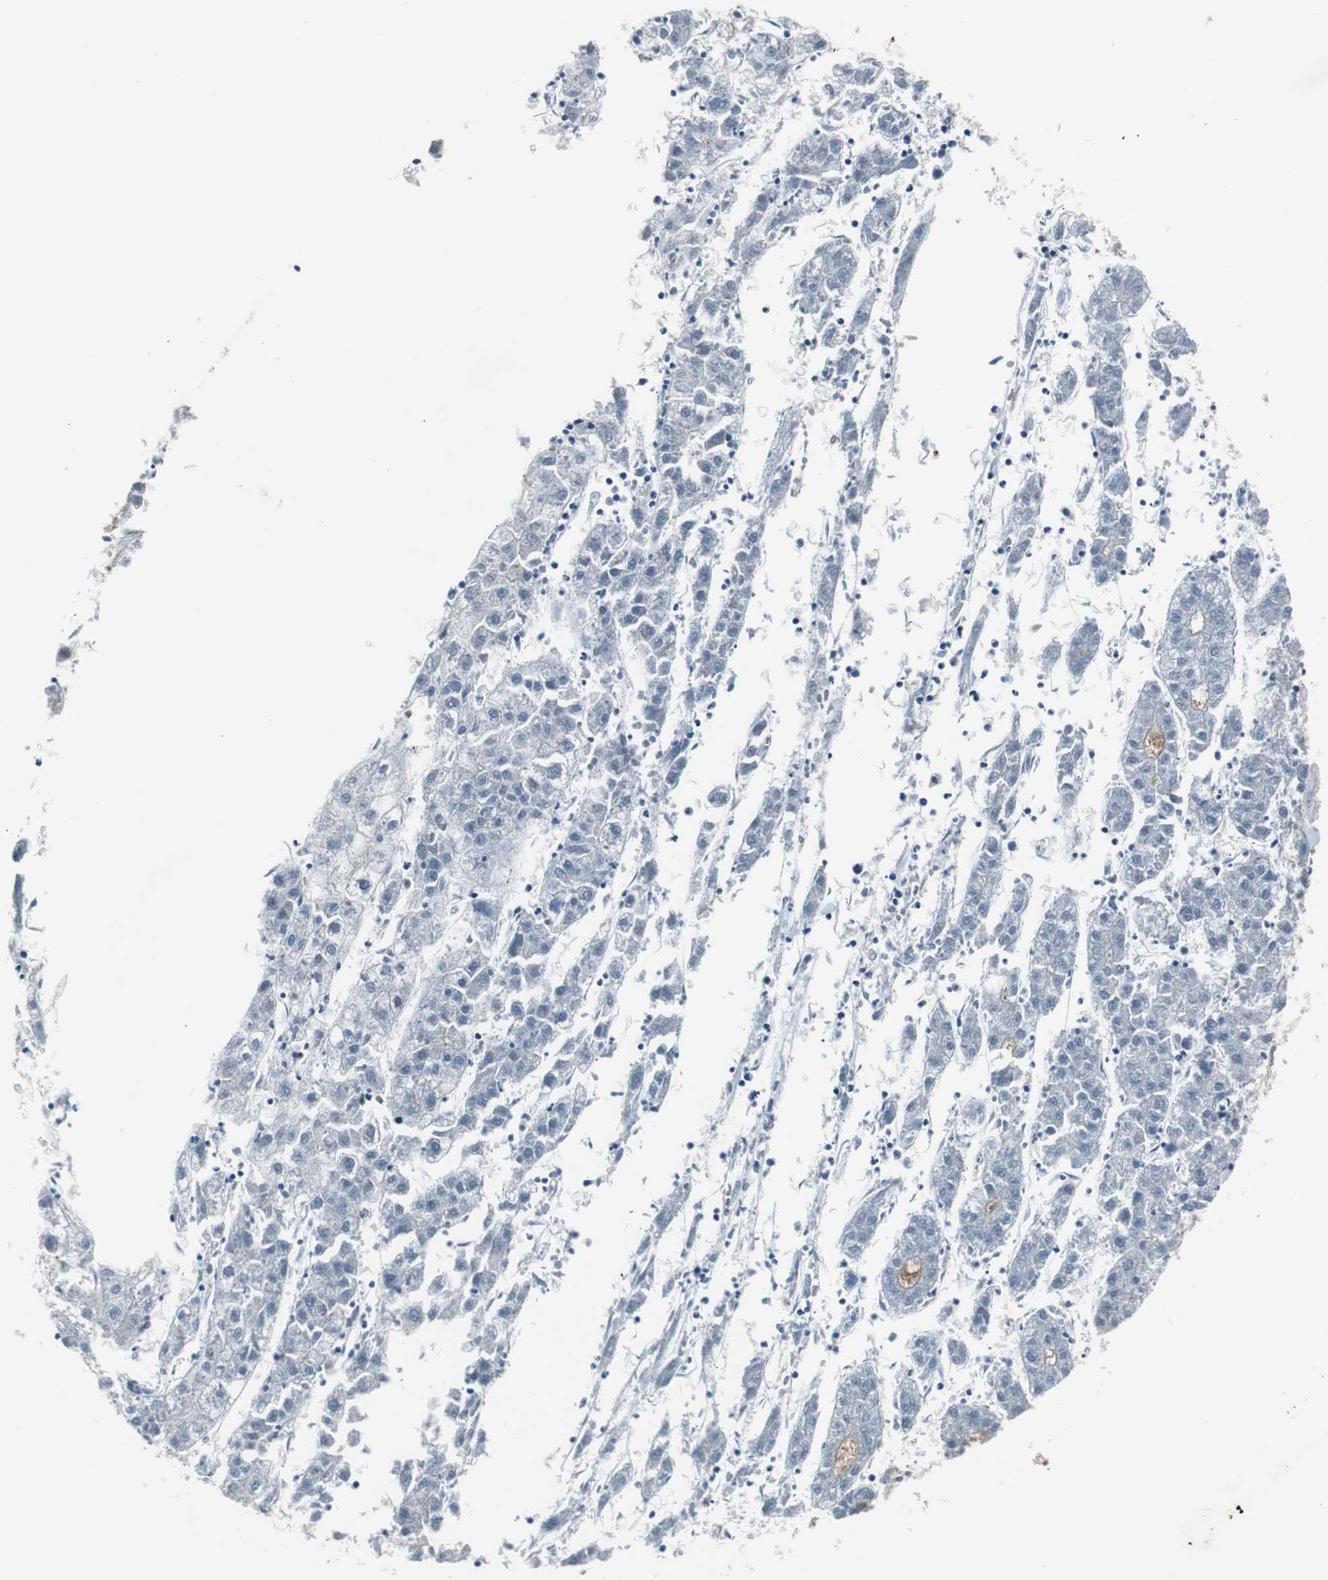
{"staining": {"intensity": "negative", "quantity": "none", "location": "none"}, "tissue": "liver cancer", "cell_type": "Tumor cells", "image_type": "cancer", "snomed": [{"axis": "morphology", "description": "Carcinoma, Hepatocellular, NOS"}, {"axis": "topography", "description": "Liver"}], "caption": "High magnification brightfield microscopy of liver cancer (hepatocellular carcinoma) stained with DAB (3,3'-diaminobenzidine) (brown) and counterstained with hematoxylin (blue): tumor cells show no significant positivity.", "gene": "SERPINF1", "patient": {"sex": "male", "age": 72}}